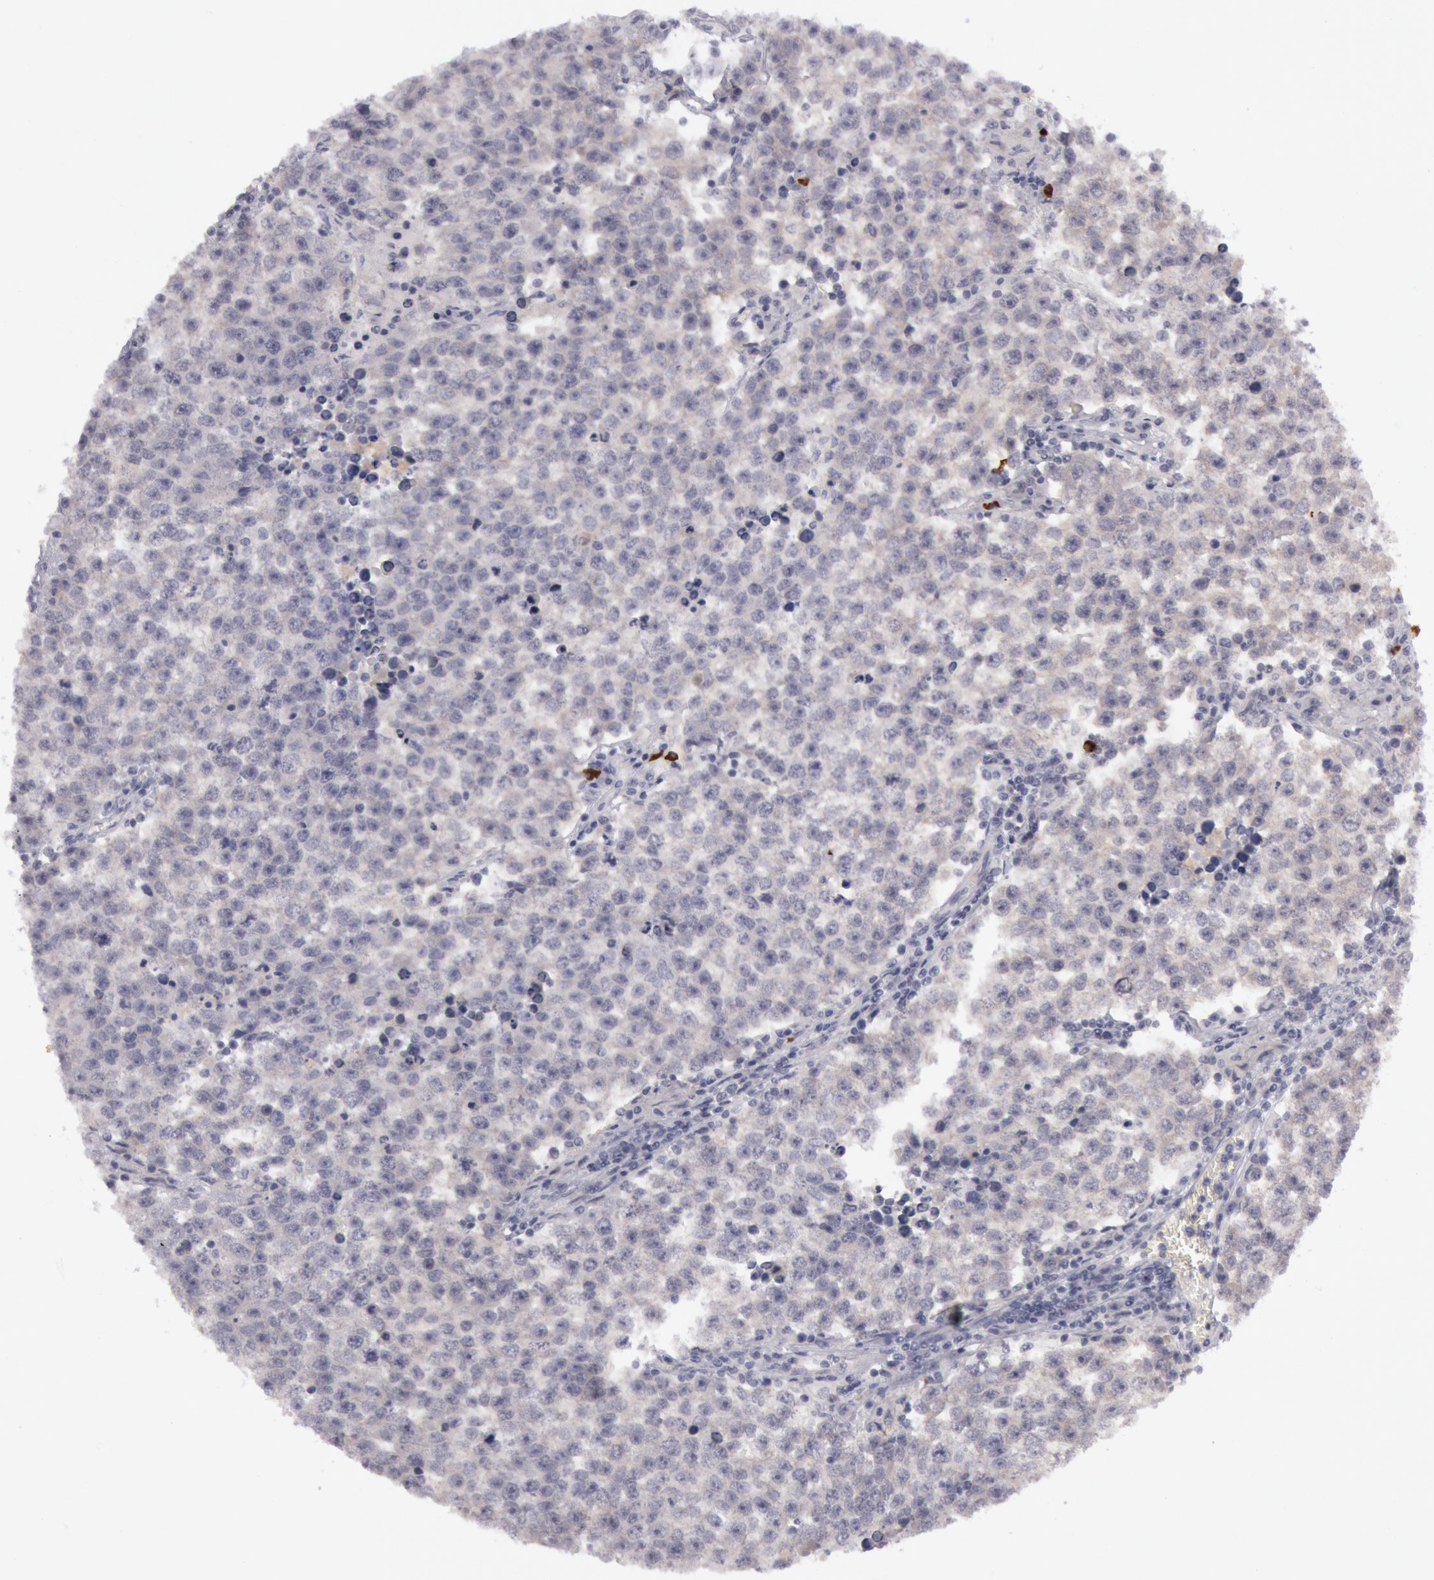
{"staining": {"intensity": "negative", "quantity": "none", "location": "none"}, "tissue": "testis cancer", "cell_type": "Tumor cells", "image_type": "cancer", "snomed": [{"axis": "morphology", "description": "Seminoma, NOS"}, {"axis": "topography", "description": "Testis"}], "caption": "A high-resolution photomicrograph shows immunohistochemistry (IHC) staining of testis cancer, which displays no significant positivity in tumor cells. (DAB (3,3'-diaminobenzidine) immunohistochemistry, high magnification).", "gene": "JOSD1", "patient": {"sex": "male", "age": 36}}